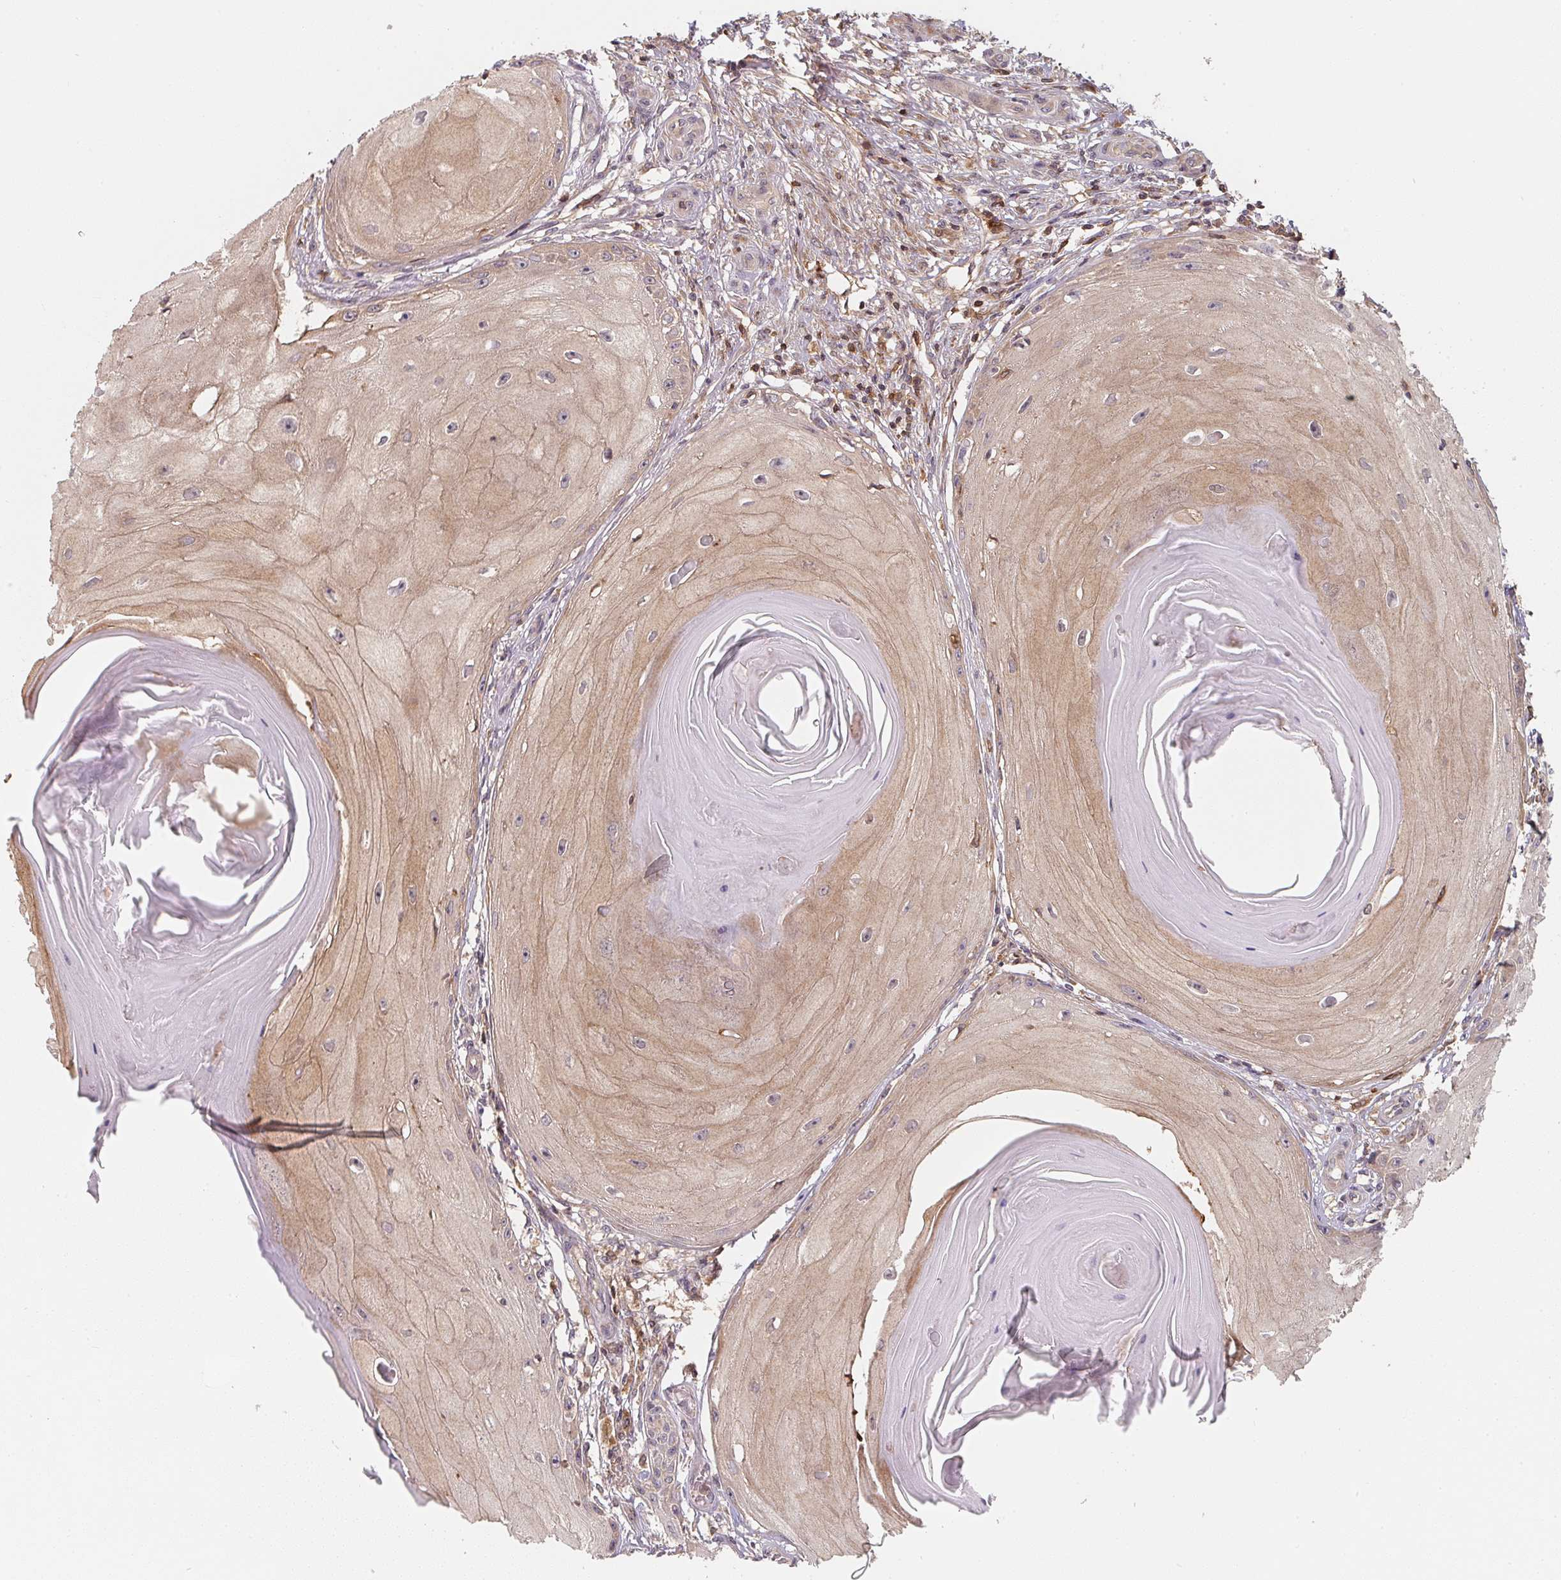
{"staining": {"intensity": "weak", "quantity": "25%-75%", "location": "cytoplasmic/membranous"}, "tissue": "skin cancer", "cell_type": "Tumor cells", "image_type": "cancer", "snomed": [{"axis": "morphology", "description": "Squamous cell carcinoma, NOS"}, {"axis": "topography", "description": "Skin"}], "caption": "Brown immunohistochemical staining in skin cancer demonstrates weak cytoplasmic/membranous expression in approximately 25%-75% of tumor cells.", "gene": "ANKRD13A", "patient": {"sex": "female", "age": 77}}